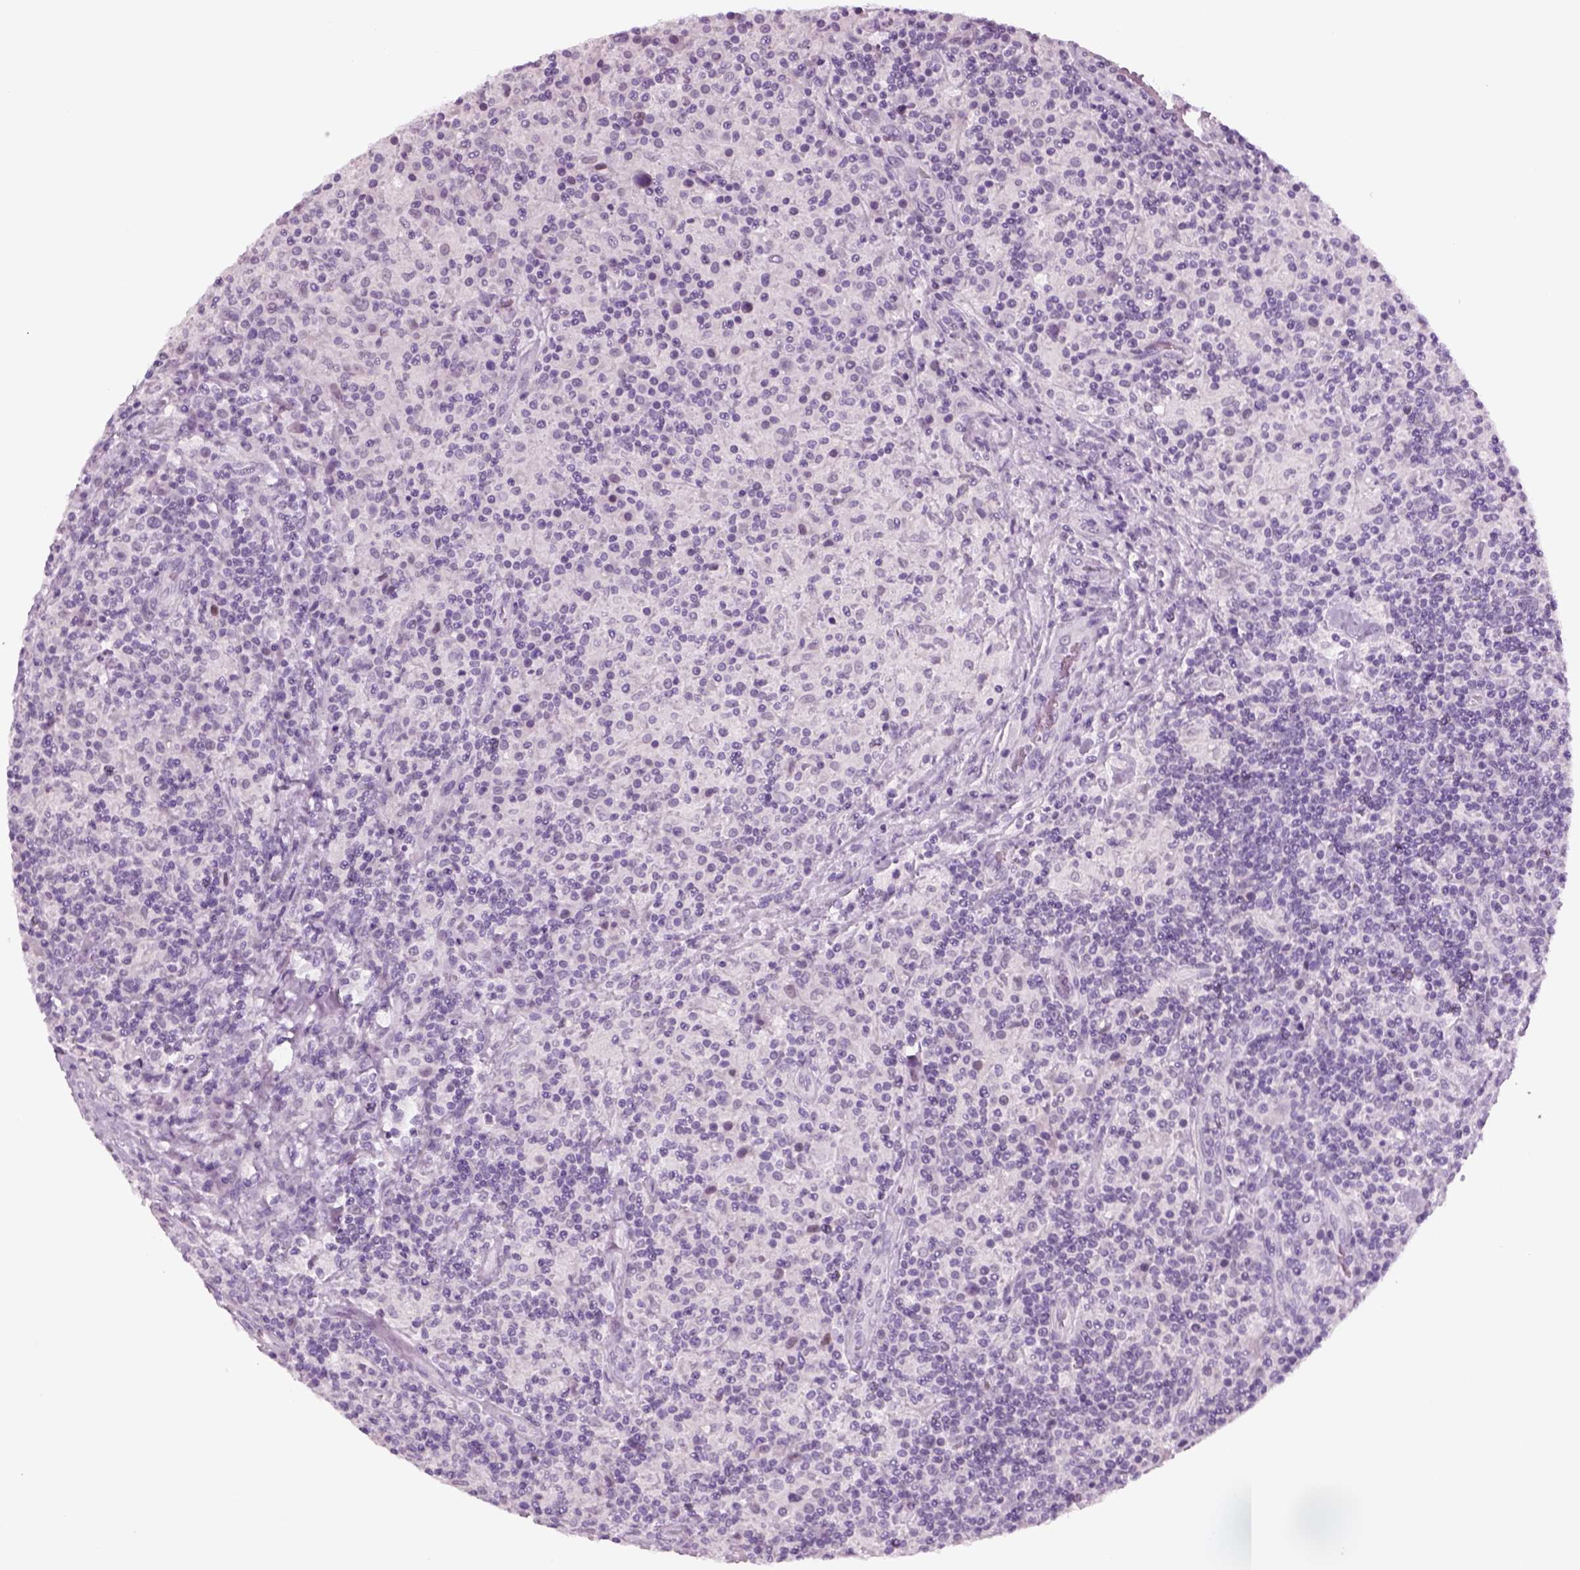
{"staining": {"intensity": "negative", "quantity": "none", "location": "none"}, "tissue": "lymphoma", "cell_type": "Tumor cells", "image_type": "cancer", "snomed": [{"axis": "morphology", "description": "Hodgkin's disease, NOS"}, {"axis": "topography", "description": "Lymph node"}], "caption": "A histopathology image of Hodgkin's disease stained for a protein shows no brown staining in tumor cells.", "gene": "KRT75", "patient": {"sex": "male", "age": 70}}